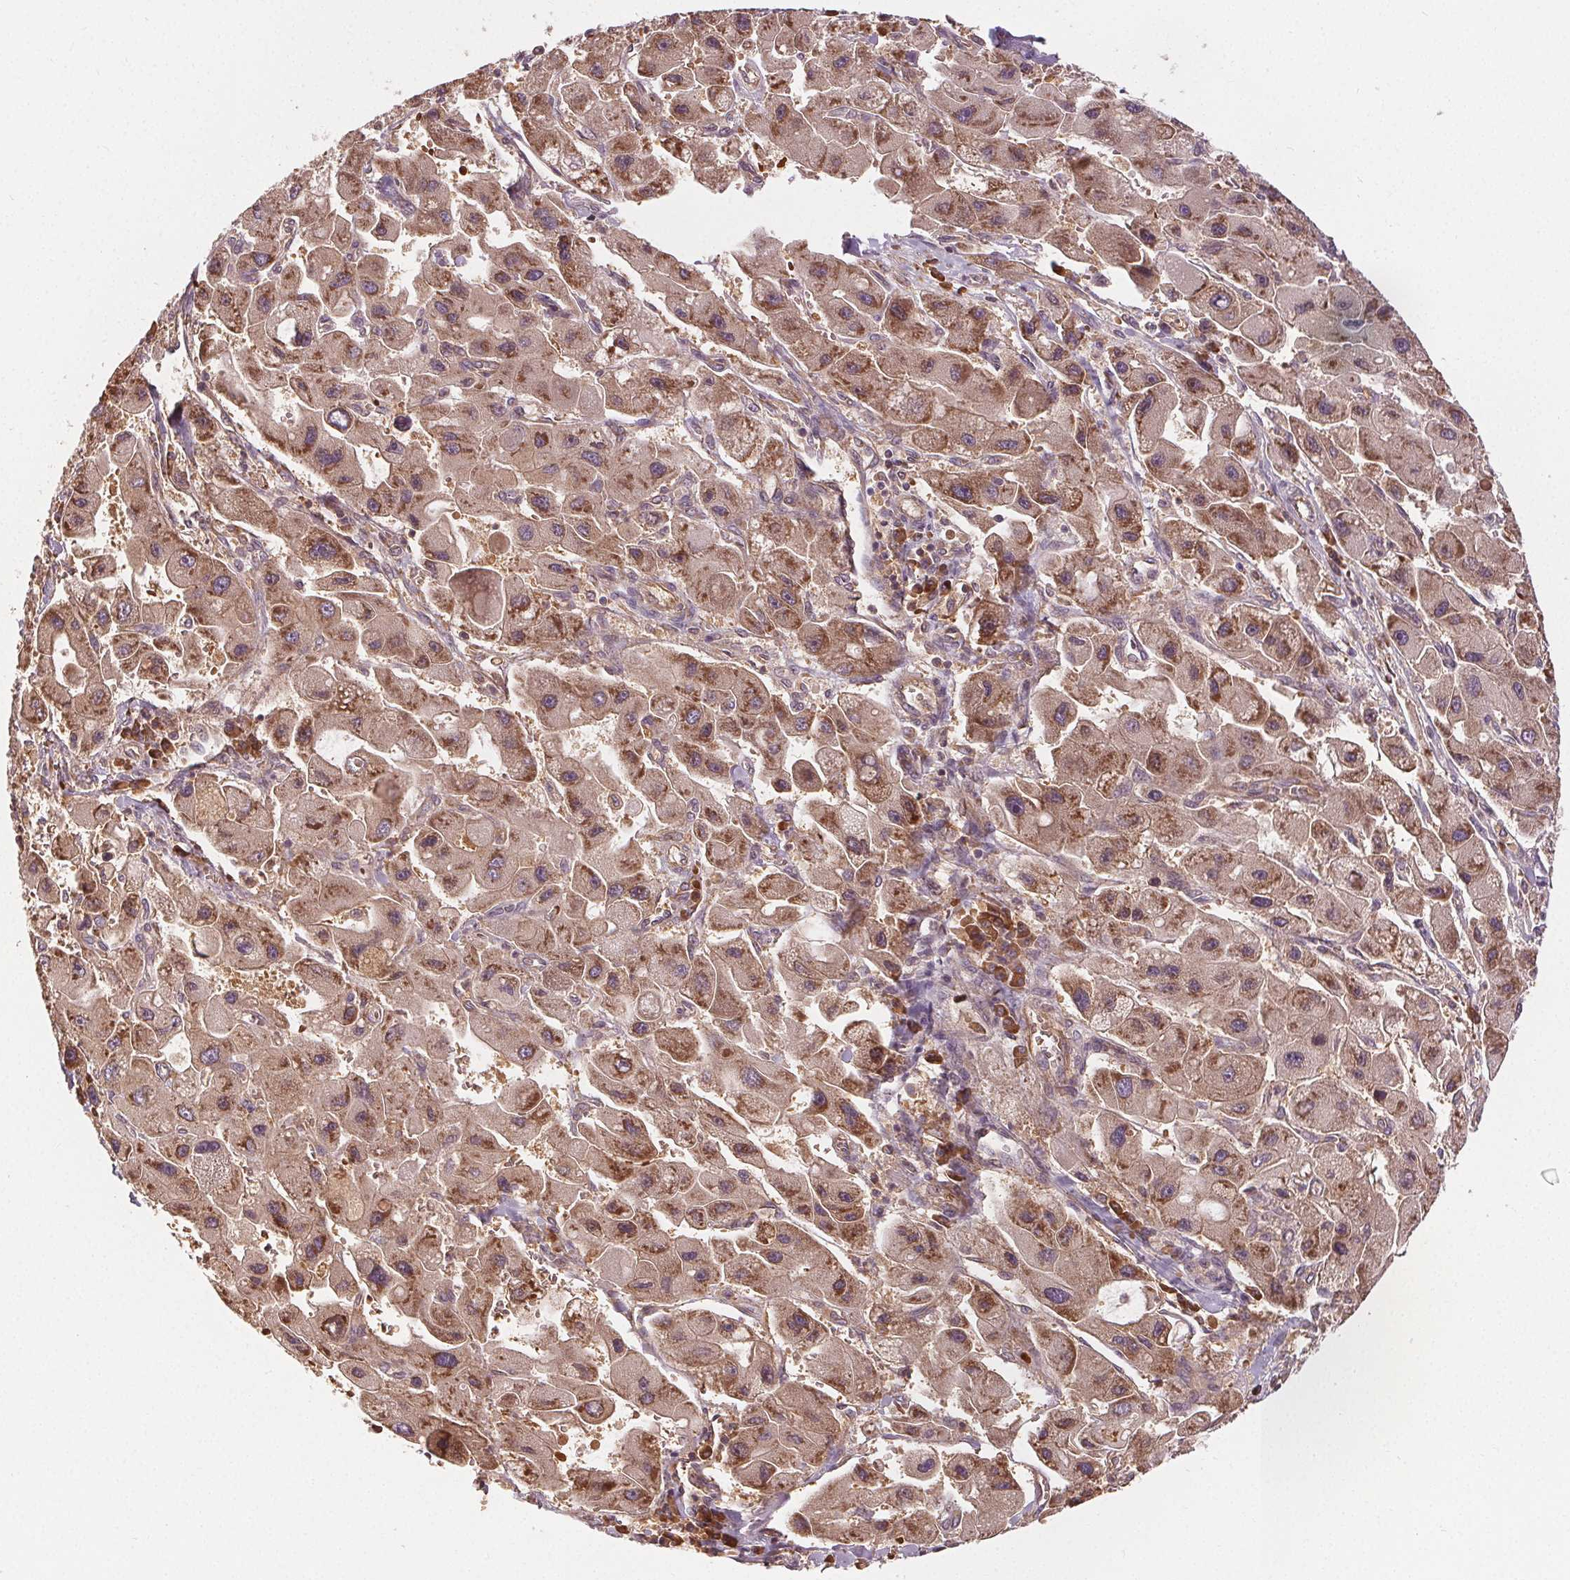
{"staining": {"intensity": "moderate", "quantity": ">75%", "location": "cytoplasmic/membranous"}, "tissue": "liver cancer", "cell_type": "Tumor cells", "image_type": "cancer", "snomed": [{"axis": "morphology", "description": "Carcinoma, Hepatocellular, NOS"}, {"axis": "topography", "description": "Liver"}], "caption": "IHC image of neoplastic tissue: liver cancer (hepatocellular carcinoma) stained using immunohistochemistry (IHC) demonstrates medium levels of moderate protein expression localized specifically in the cytoplasmic/membranous of tumor cells, appearing as a cytoplasmic/membranous brown color.", "gene": "EIF3D", "patient": {"sex": "male", "age": 24}}